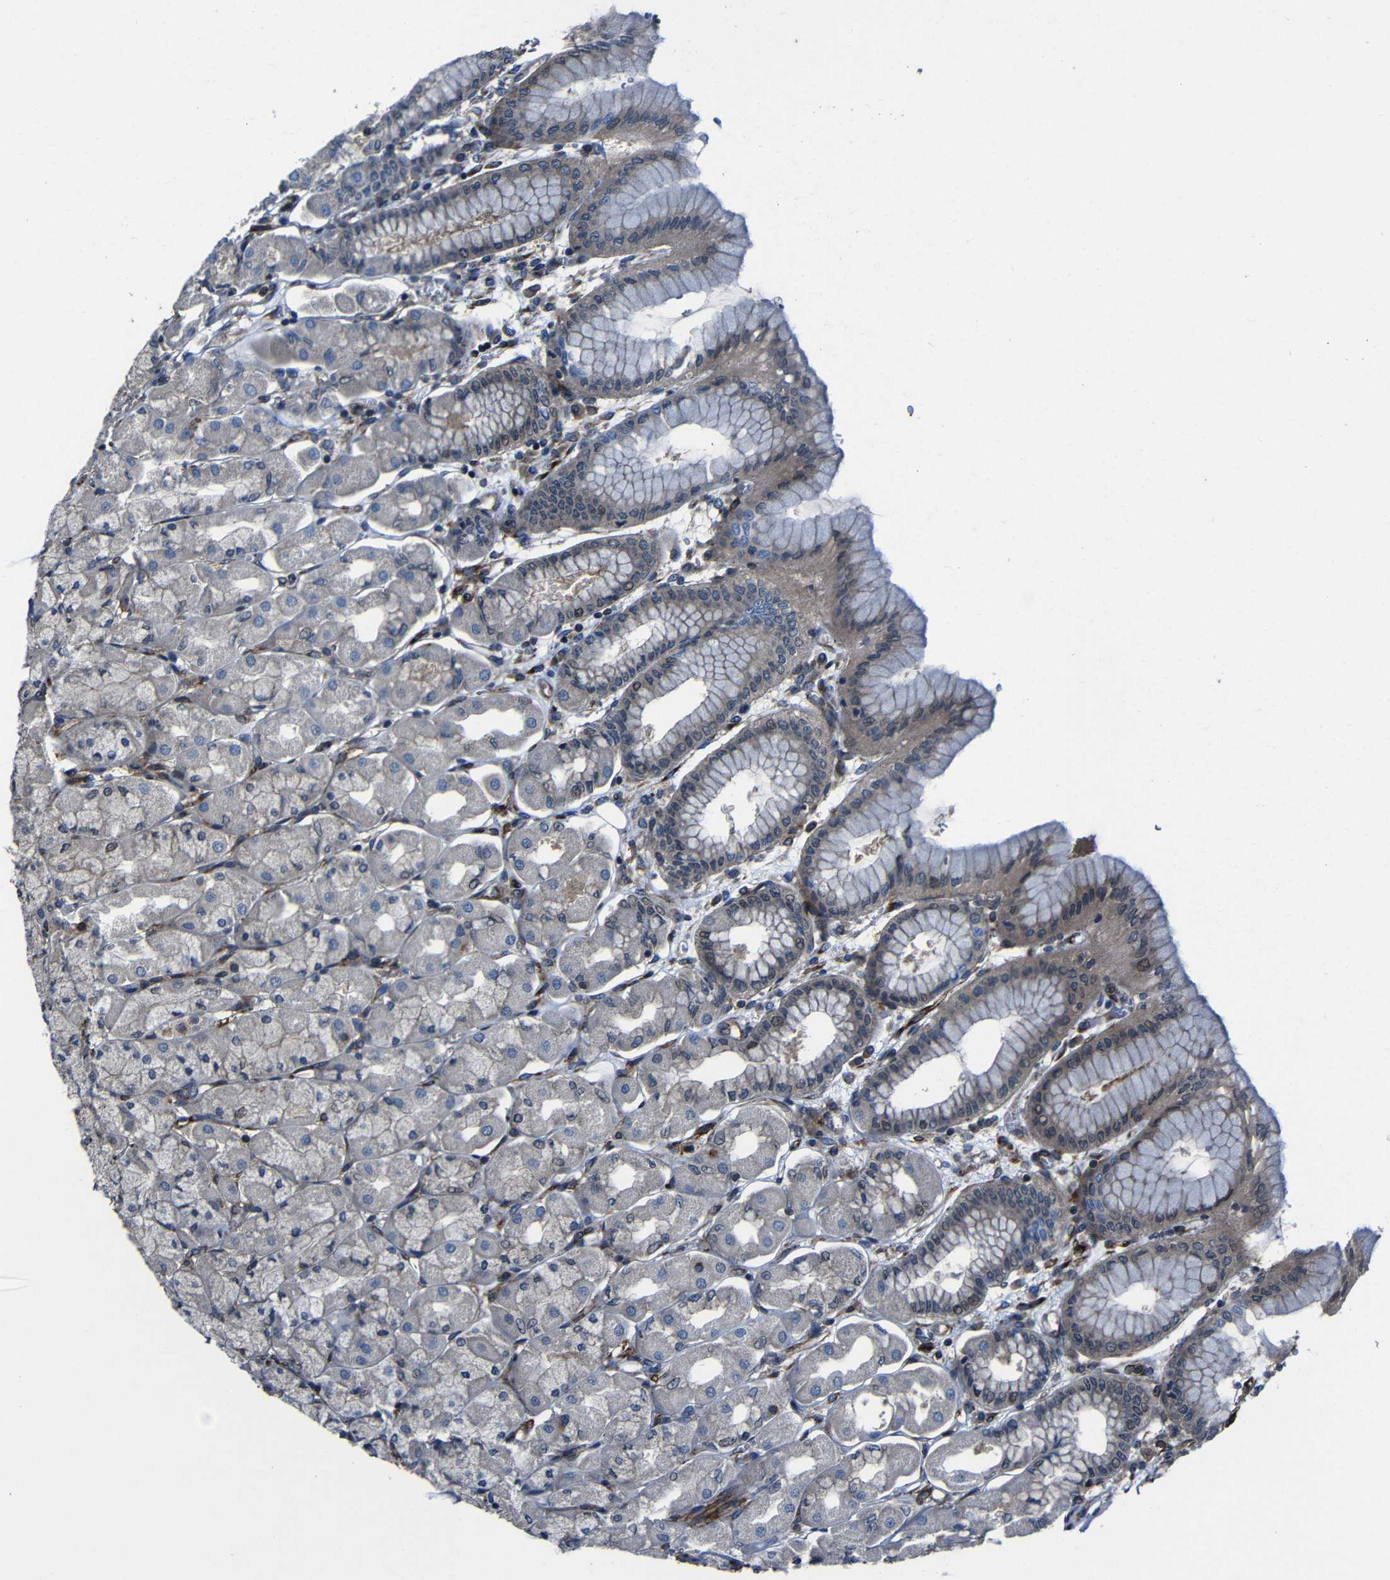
{"staining": {"intensity": "strong", "quantity": "25%-75%", "location": "cytoplasmic/membranous"}, "tissue": "stomach", "cell_type": "Glandular cells", "image_type": "normal", "snomed": [{"axis": "morphology", "description": "Normal tissue, NOS"}, {"axis": "topography", "description": "Stomach, upper"}], "caption": "Protein staining of normal stomach demonstrates strong cytoplasmic/membranous positivity in approximately 25%-75% of glandular cells.", "gene": "KIAA0513", "patient": {"sex": "female", "age": 56}}